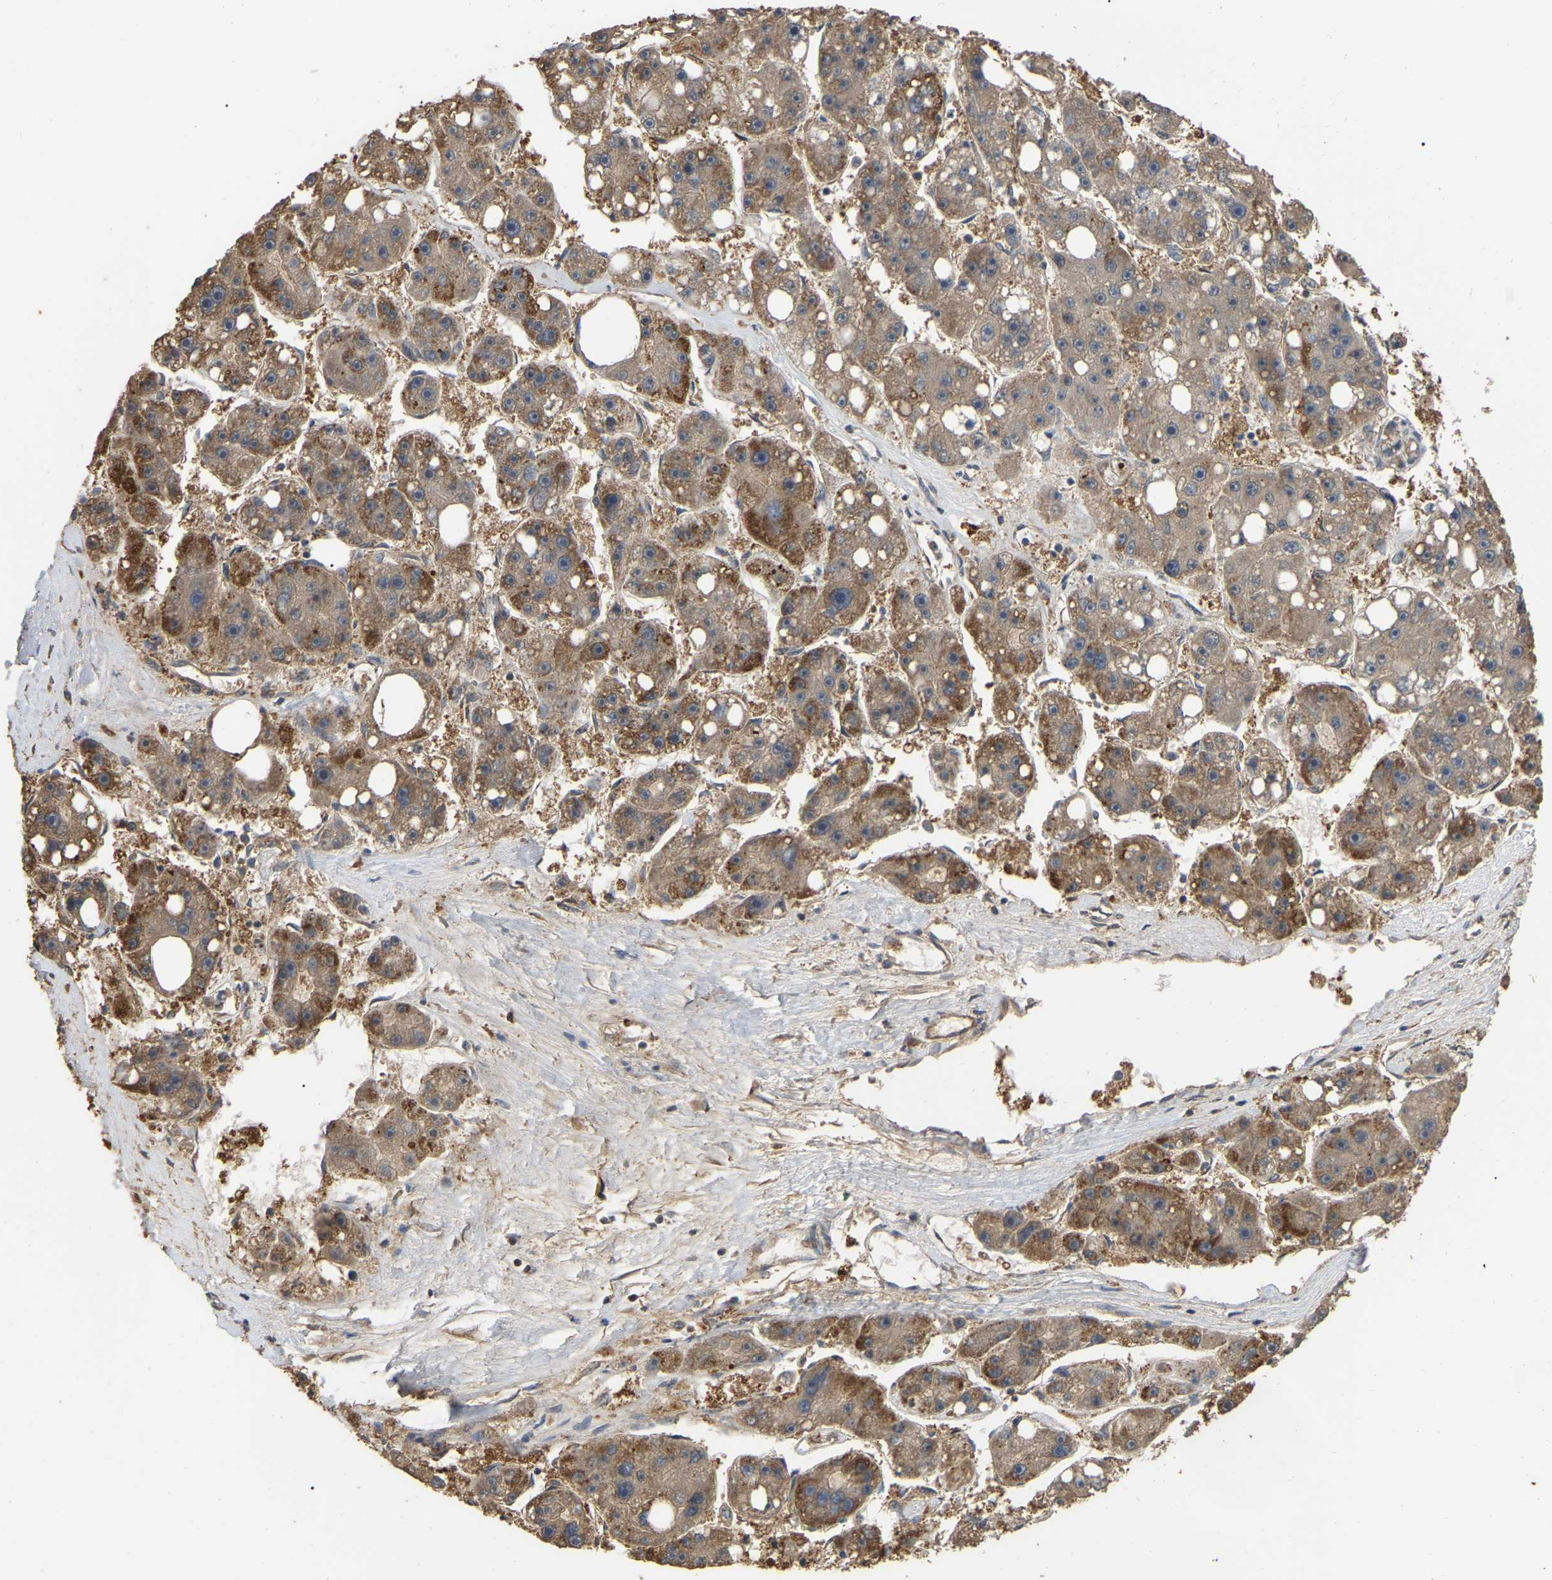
{"staining": {"intensity": "moderate", "quantity": ">75%", "location": "cytoplasmic/membranous"}, "tissue": "liver cancer", "cell_type": "Tumor cells", "image_type": "cancer", "snomed": [{"axis": "morphology", "description": "Carcinoma, Hepatocellular, NOS"}, {"axis": "topography", "description": "Liver"}], "caption": "Immunohistochemistry (DAB) staining of liver hepatocellular carcinoma shows moderate cytoplasmic/membranous protein positivity in about >75% of tumor cells. (DAB (3,3'-diaminobenzidine) IHC with brightfield microscopy, high magnification).", "gene": "FAM219A", "patient": {"sex": "female", "age": 61}}